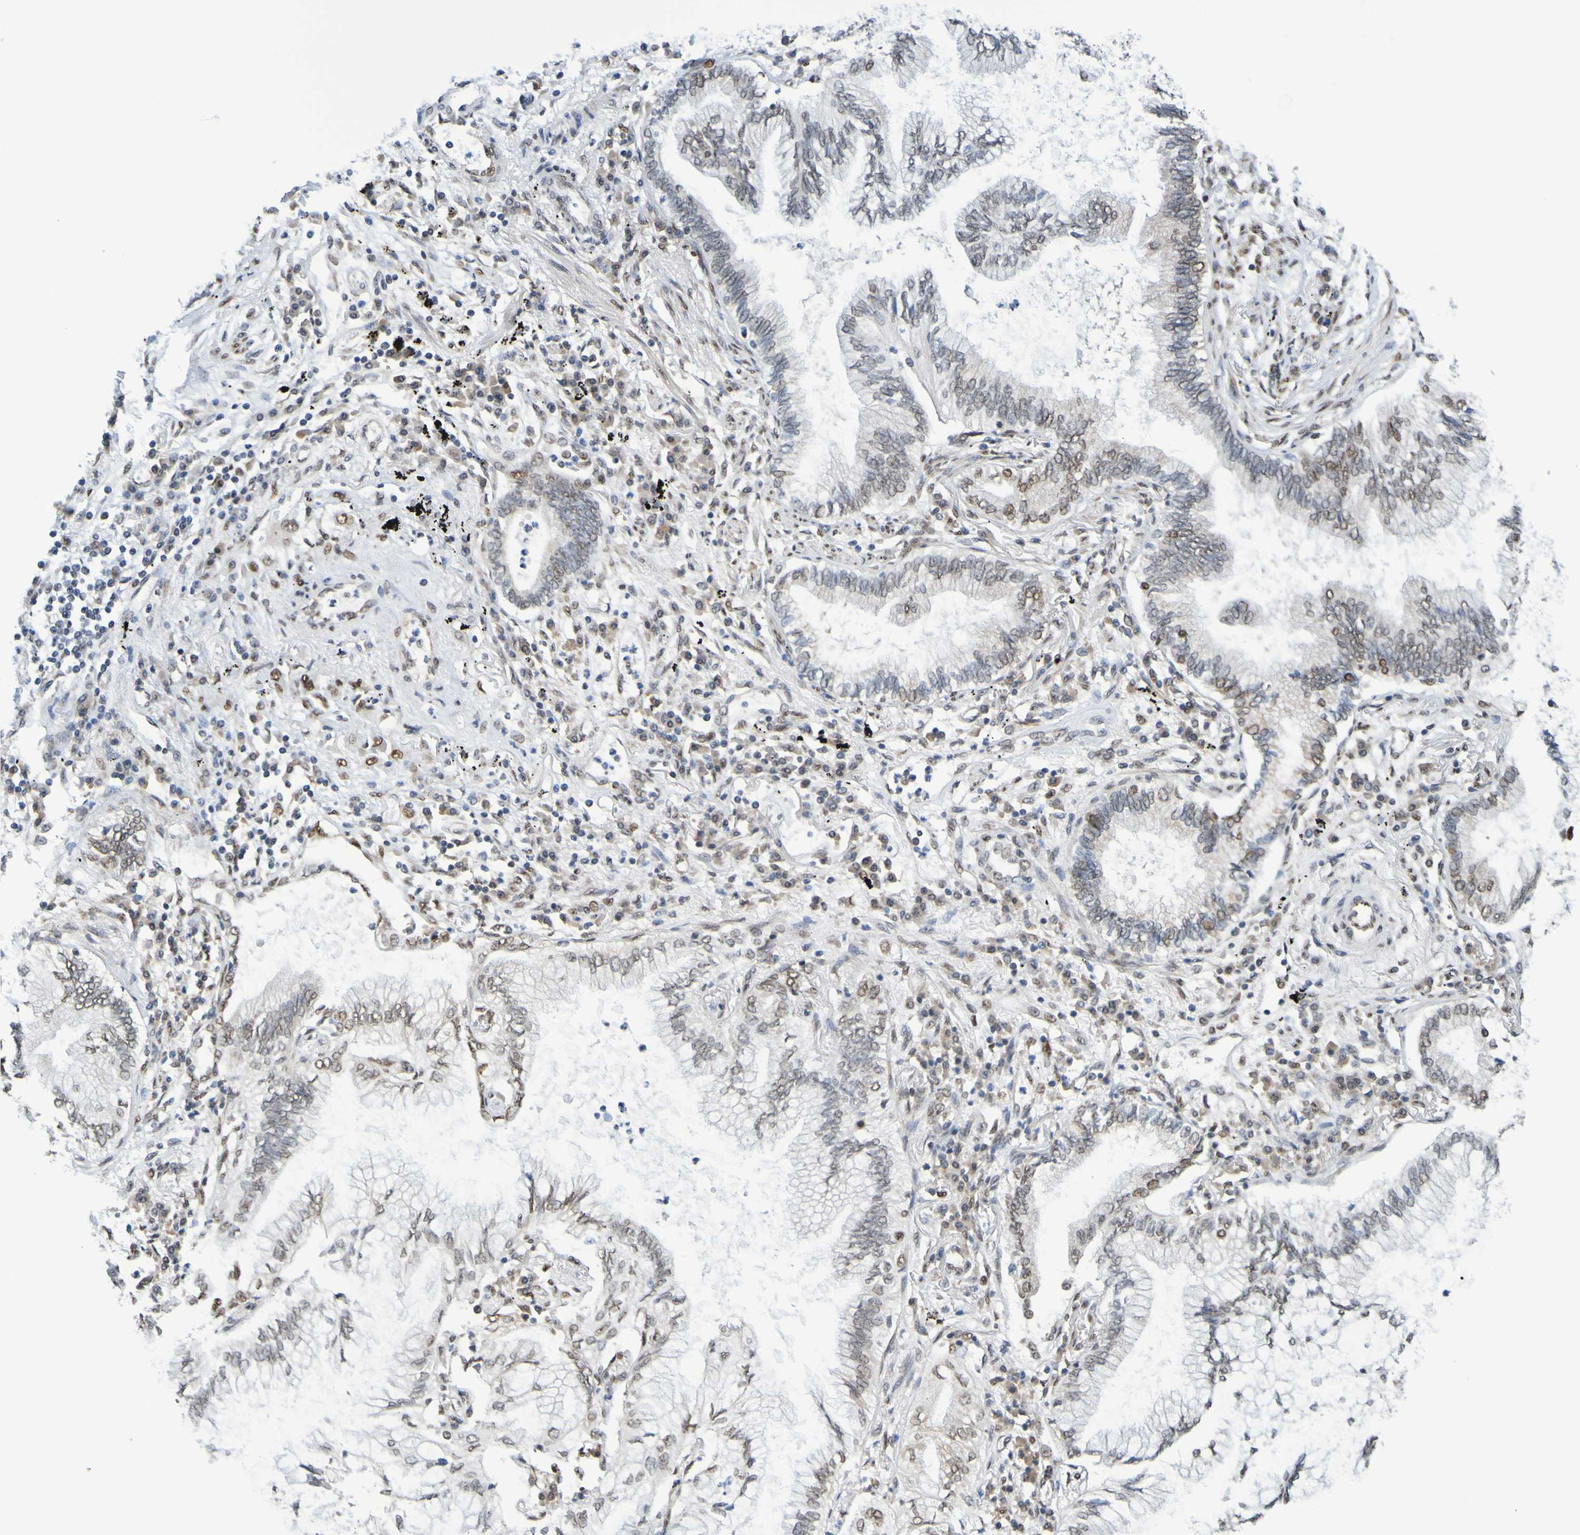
{"staining": {"intensity": "weak", "quantity": "25%-75%", "location": "nuclear"}, "tissue": "lung cancer", "cell_type": "Tumor cells", "image_type": "cancer", "snomed": [{"axis": "morphology", "description": "Normal tissue, NOS"}, {"axis": "morphology", "description": "Adenocarcinoma, NOS"}, {"axis": "topography", "description": "Bronchus"}, {"axis": "topography", "description": "Lung"}], "caption": "Lung cancer tissue exhibits weak nuclear positivity in approximately 25%-75% of tumor cells, visualized by immunohistochemistry.", "gene": "HDAC2", "patient": {"sex": "female", "age": 70}}